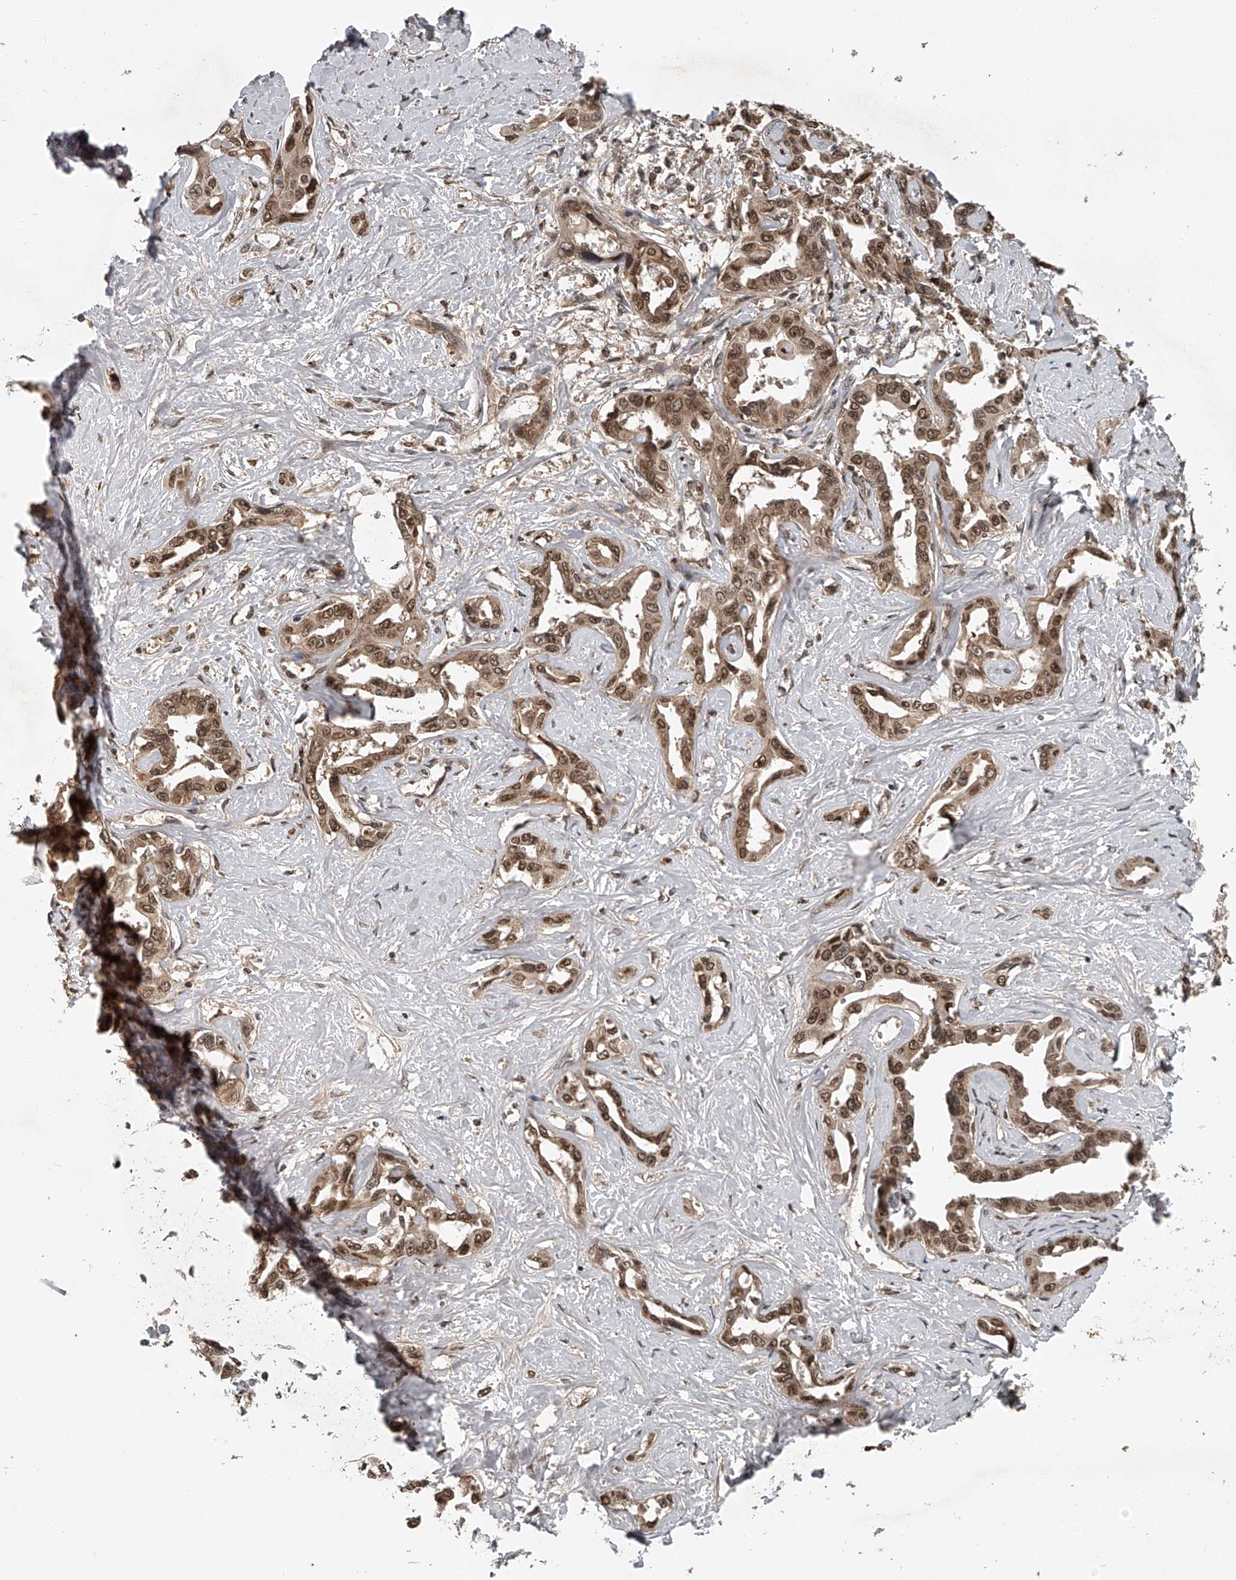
{"staining": {"intensity": "moderate", "quantity": ">75%", "location": "cytoplasmic/membranous,nuclear"}, "tissue": "liver cancer", "cell_type": "Tumor cells", "image_type": "cancer", "snomed": [{"axis": "morphology", "description": "Cholangiocarcinoma"}, {"axis": "topography", "description": "Liver"}], "caption": "This image reveals immunohistochemistry staining of human liver cancer (cholangiocarcinoma), with medium moderate cytoplasmic/membranous and nuclear staining in about >75% of tumor cells.", "gene": "PLEKHG1", "patient": {"sex": "male", "age": 59}}